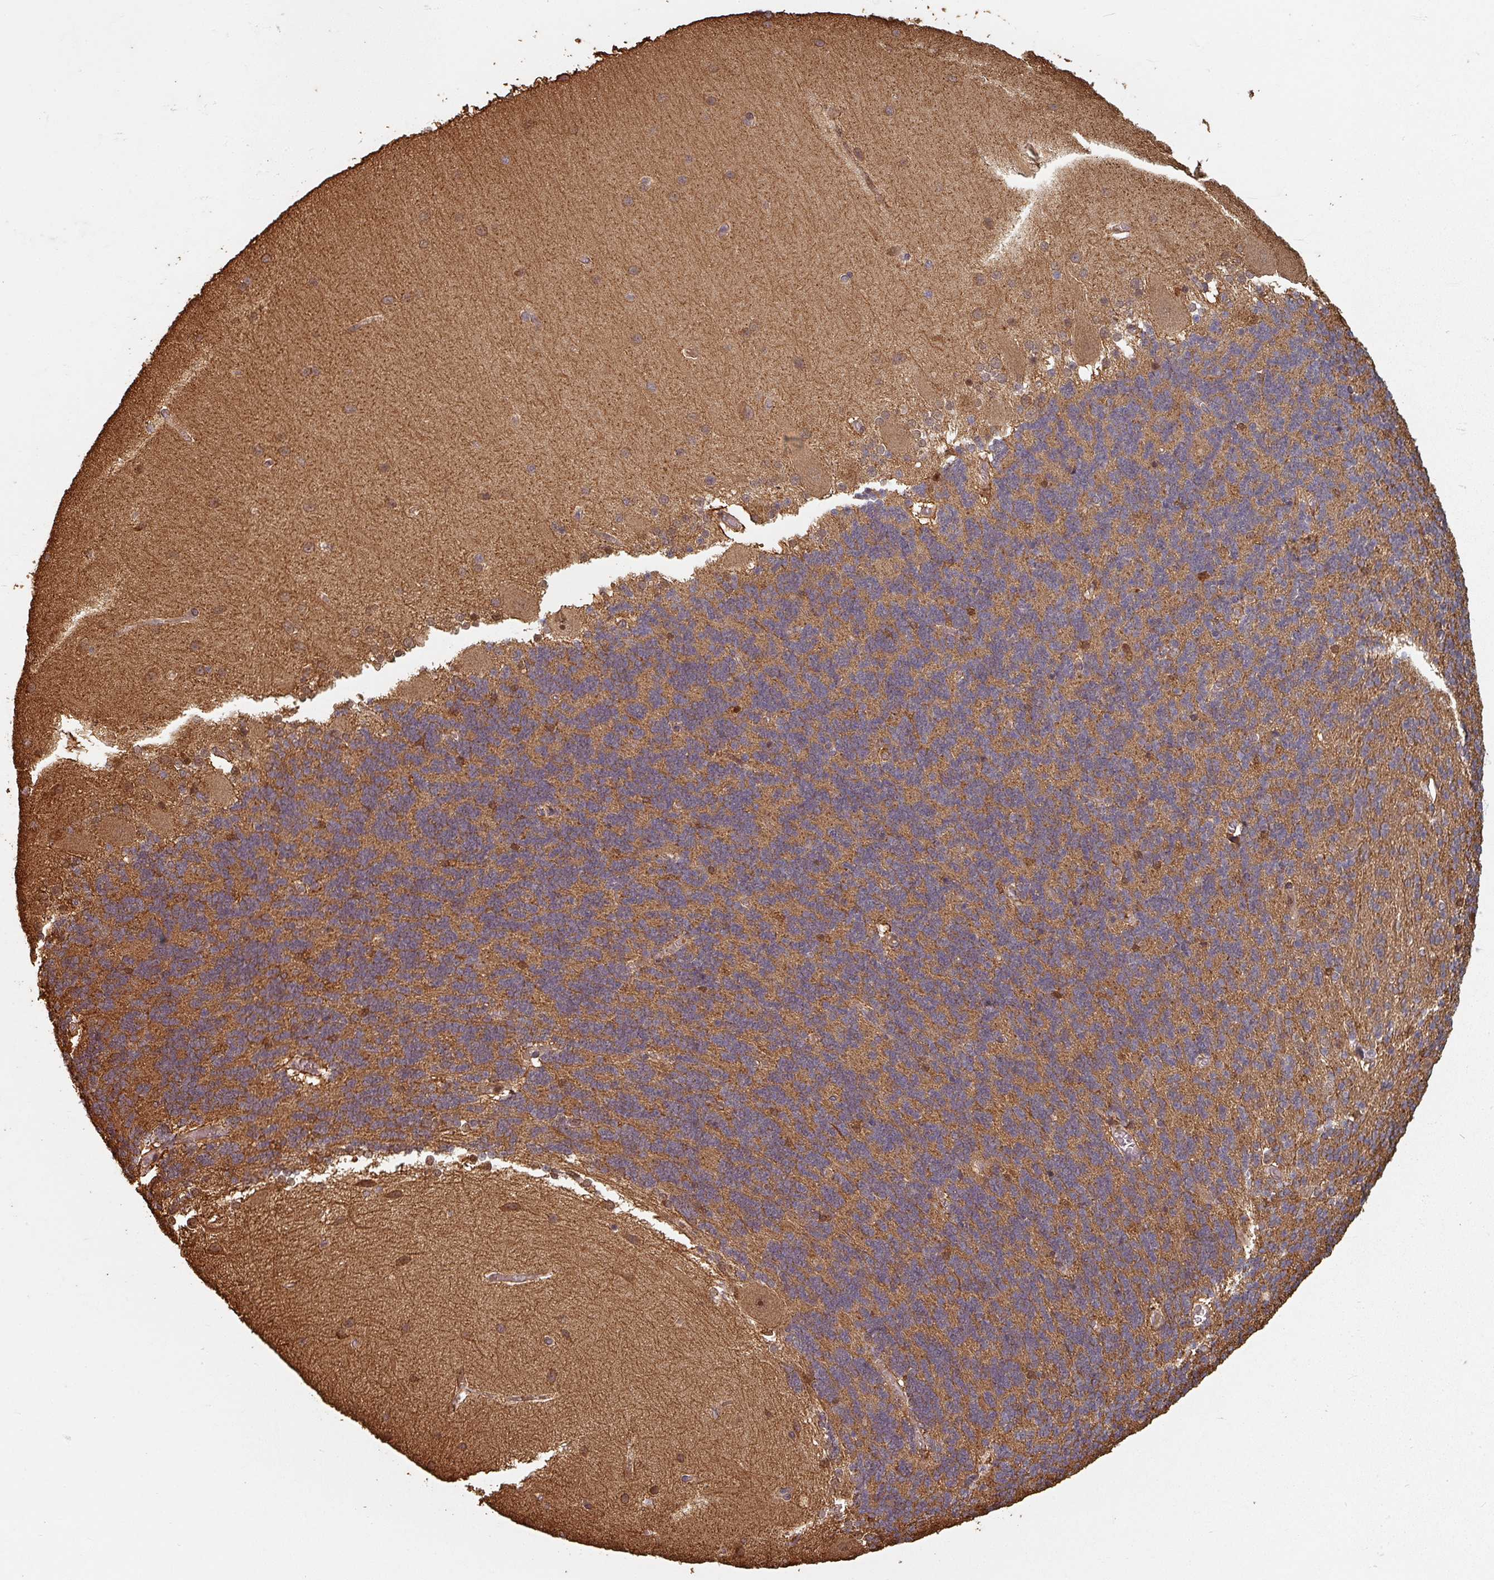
{"staining": {"intensity": "moderate", "quantity": "25%-75%", "location": "cytoplasmic/membranous,nuclear"}, "tissue": "cerebellum", "cell_type": "Cells in granular layer", "image_type": "normal", "snomed": [{"axis": "morphology", "description": "Normal tissue, NOS"}, {"axis": "topography", "description": "Cerebellum"}], "caption": "IHC histopathology image of unremarkable cerebellum: human cerebellum stained using IHC demonstrates medium levels of moderate protein expression localized specifically in the cytoplasmic/membranous,nuclear of cells in granular layer, appearing as a cytoplasmic/membranous,nuclear brown color.", "gene": "EID1", "patient": {"sex": "female", "age": 54}}